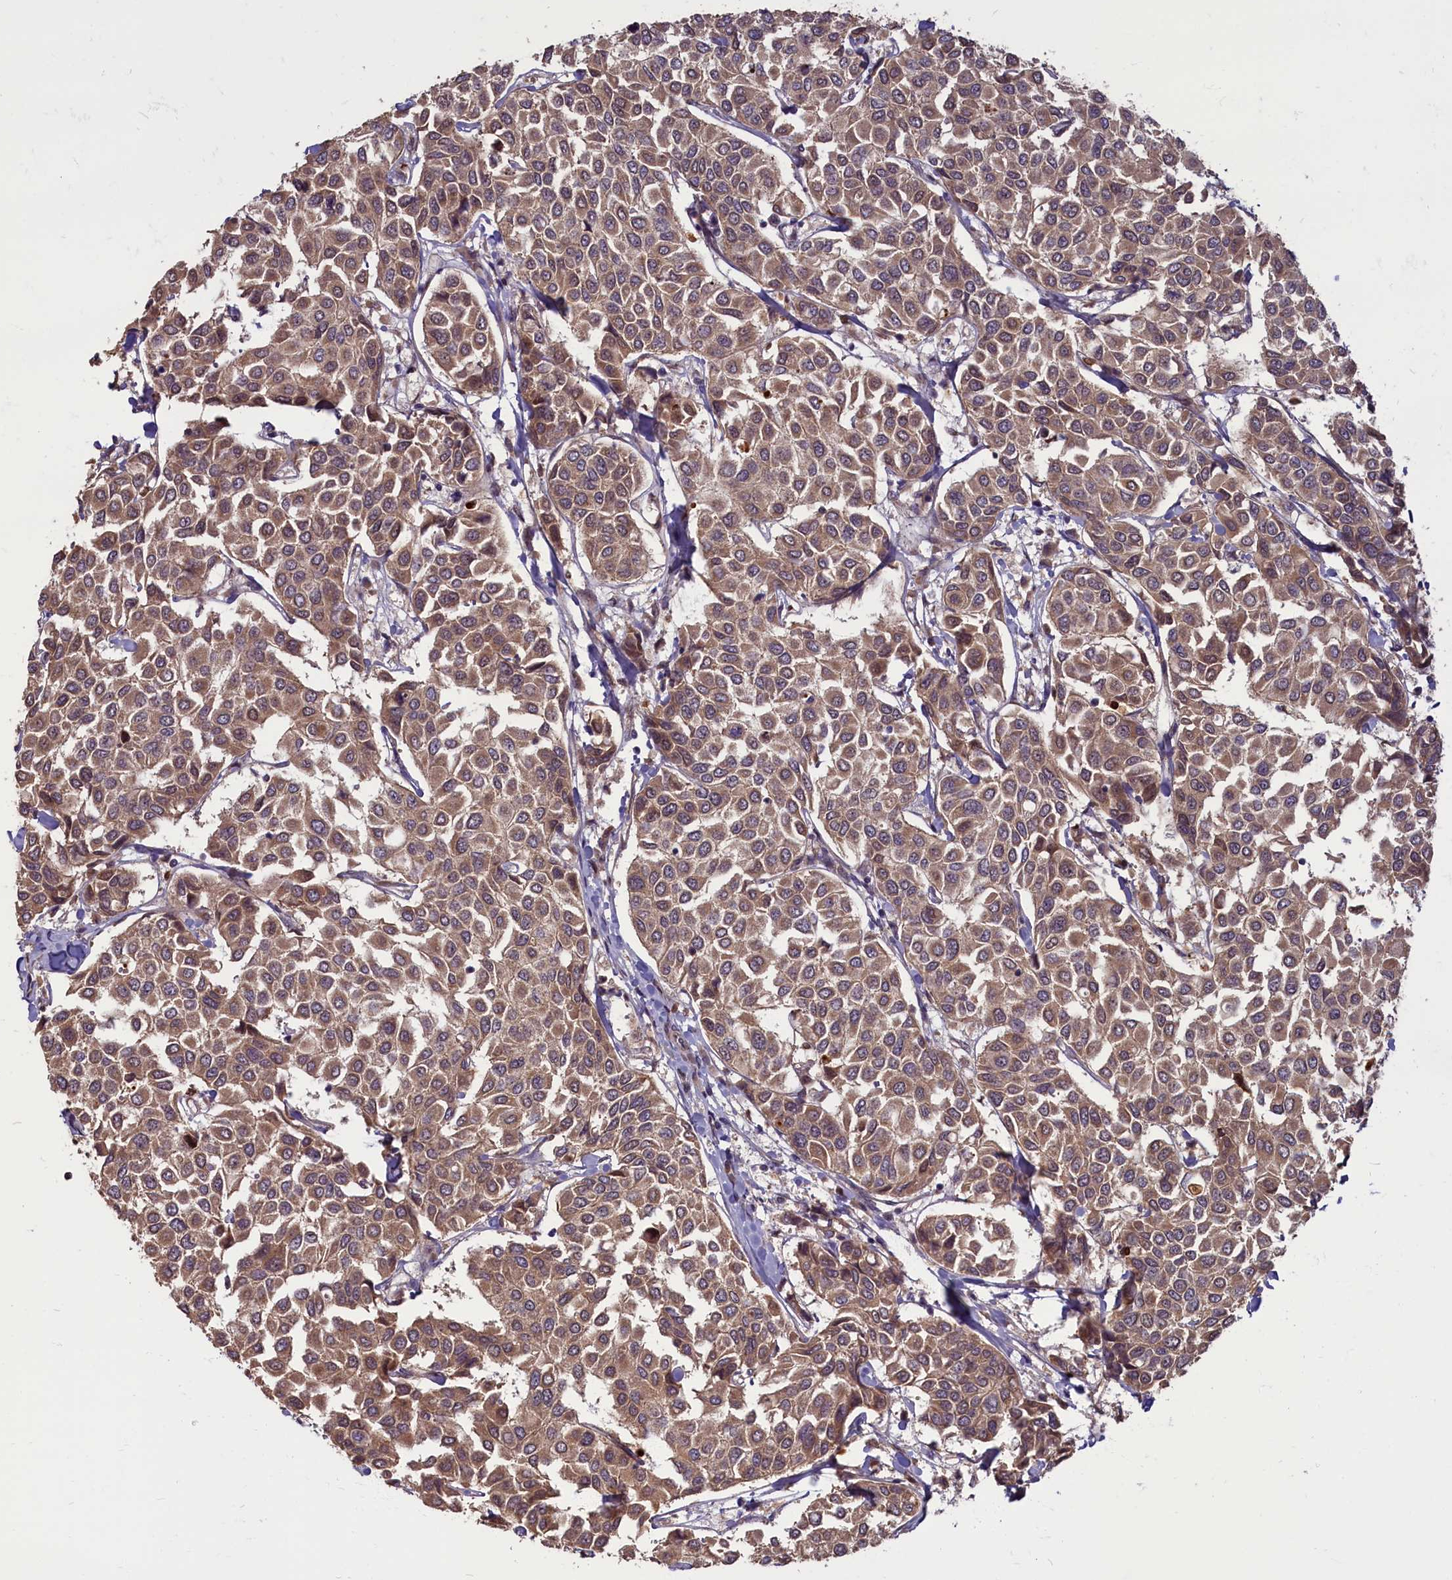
{"staining": {"intensity": "moderate", "quantity": ">75%", "location": "cytoplasmic/membranous"}, "tissue": "breast cancer", "cell_type": "Tumor cells", "image_type": "cancer", "snomed": [{"axis": "morphology", "description": "Duct carcinoma"}, {"axis": "topography", "description": "Breast"}], "caption": "Brown immunohistochemical staining in human infiltrating ductal carcinoma (breast) demonstrates moderate cytoplasmic/membranous positivity in about >75% of tumor cells. (DAB IHC, brown staining for protein, blue staining for nuclei).", "gene": "MYCBP", "patient": {"sex": "female", "age": 55}}